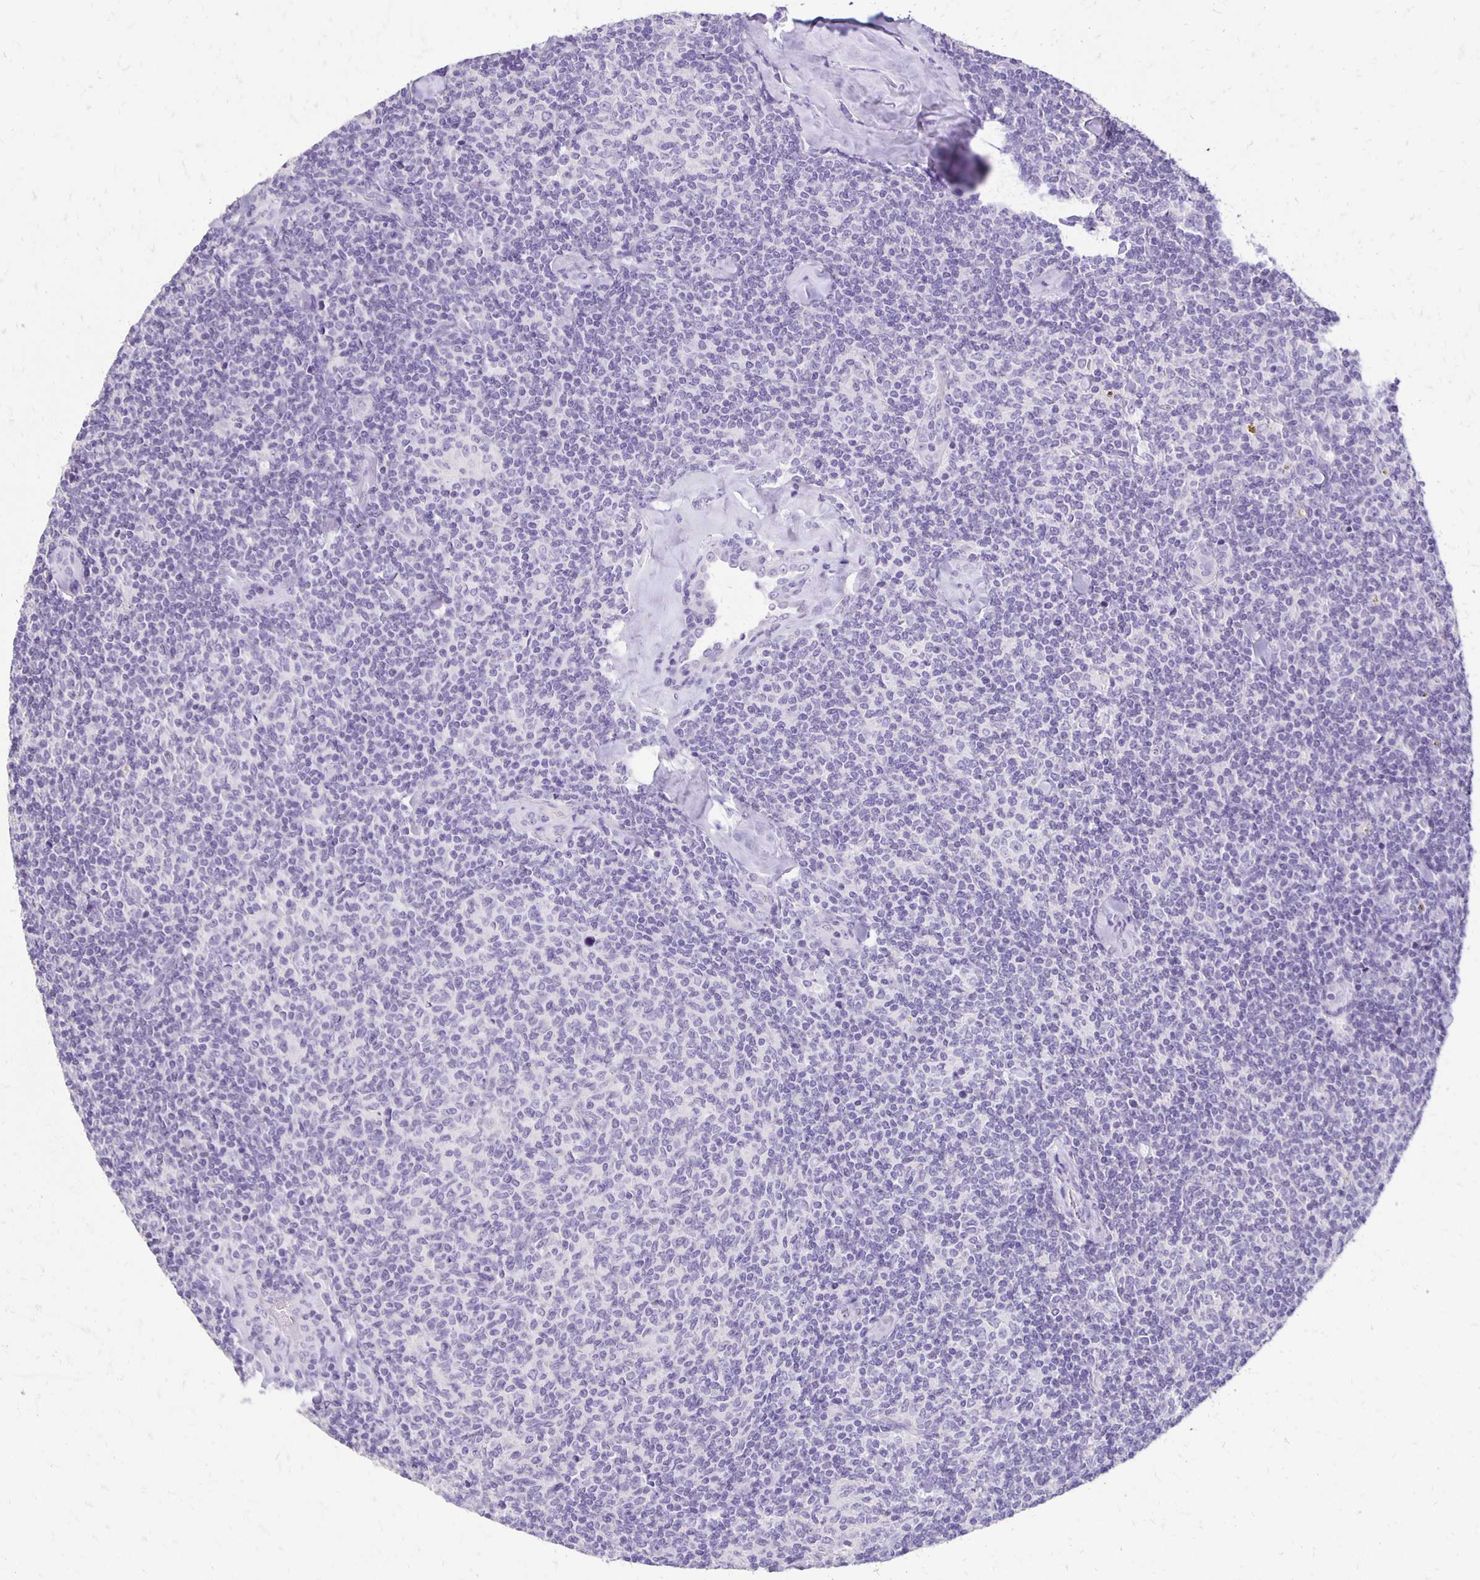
{"staining": {"intensity": "negative", "quantity": "none", "location": "none"}, "tissue": "lymphoma", "cell_type": "Tumor cells", "image_type": "cancer", "snomed": [{"axis": "morphology", "description": "Malignant lymphoma, non-Hodgkin's type, Low grade"}, {"axis": "topography", "description": "Lymph node"}], "caption": "This micrograph is of low-grade malignant lymphoma, non-Hodgkin's type stained with immunohistochemistry (IHC) to label a protein in brown with the nuclei are counter-stained blue. There is no expression in tumor cells.", "gene": "ANKRD45", "patient": {"sex": "female", "age": 56}}